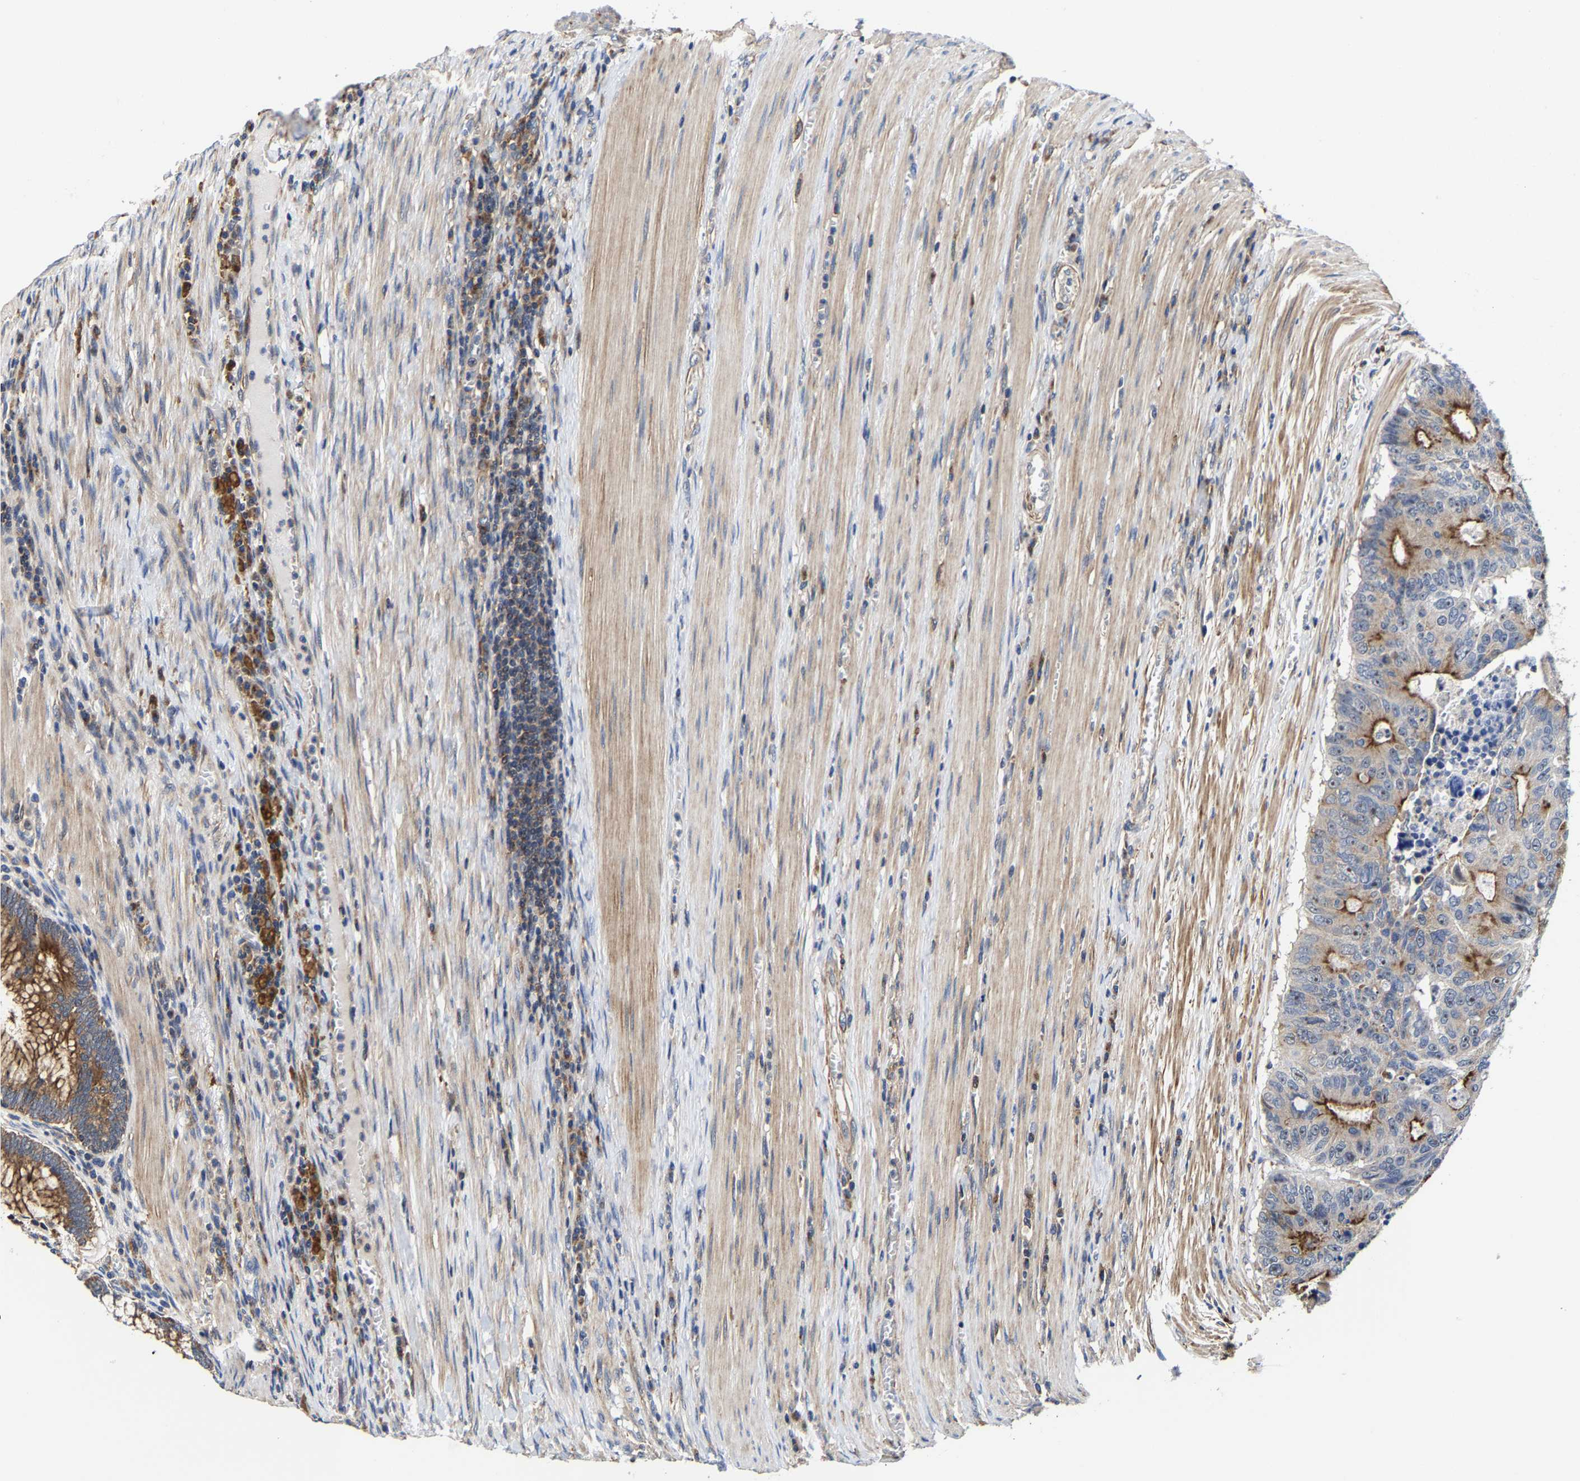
{"staining": {"intensity": "moderate", "quantity": "25%-75%", "location": "cytoplasmic/membranous"}, "tissue": "colorectal cancer", "cell_type": "Tumor cells", "image_type": "cancer", "snomed": [{"axis": "morphology", "description": "Adenocarcinoma, NOS"}, {"axis": "topography", "description": "Colon"}], "caption": "A high-resolution photomicrograph shows immunohistochemistry (IHC) staining of colorectal cancer, which reveals moderate cytoplasmic/membranous positivity in about 25%-75% of tumor cells.", "gene": "PFKFB3", "patient": {"sex": "male", "age": 87}}